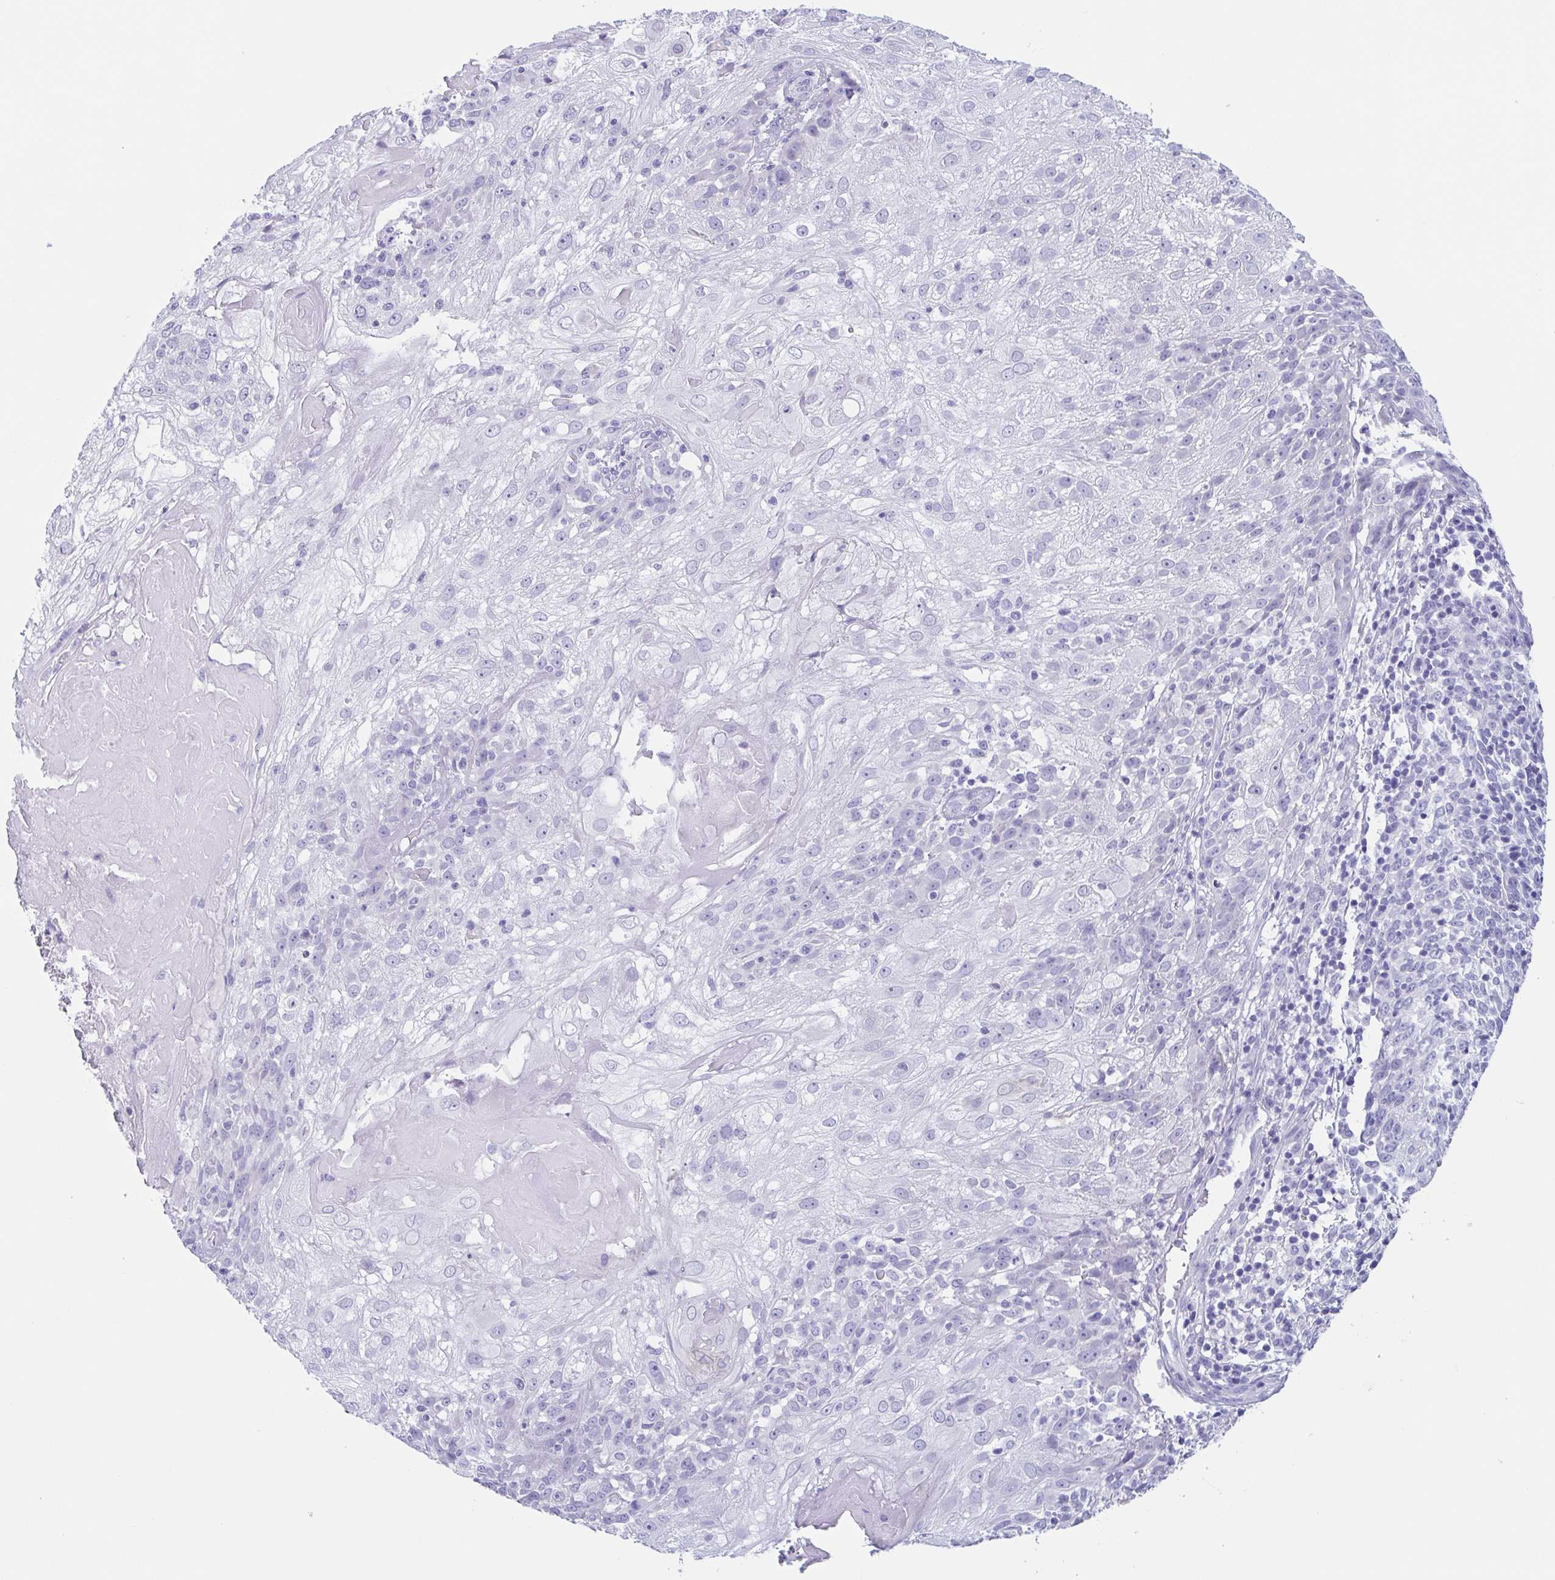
{"staining": {"intensity": "negative", "quantity": "none", "location": "none"}, "tissue": "skin cancer", "cell_type": "Tumor cells", "image_type": "cancer", "snomed": [{"axis": "morphology", "description": "Normal tissue, NOS"}, {"axis": "morphology", "description": "Squamous cell carcinoma, NOS"}, {"axis": "topography", "description": "Skin"}], "caption": "Squamous cell carcinoma (skin) stained for a protein using immunohistochemistry displays no staining tumor cells.", "gene": "TAGLN3", "patient": {"sex": "female", "age": 83}}